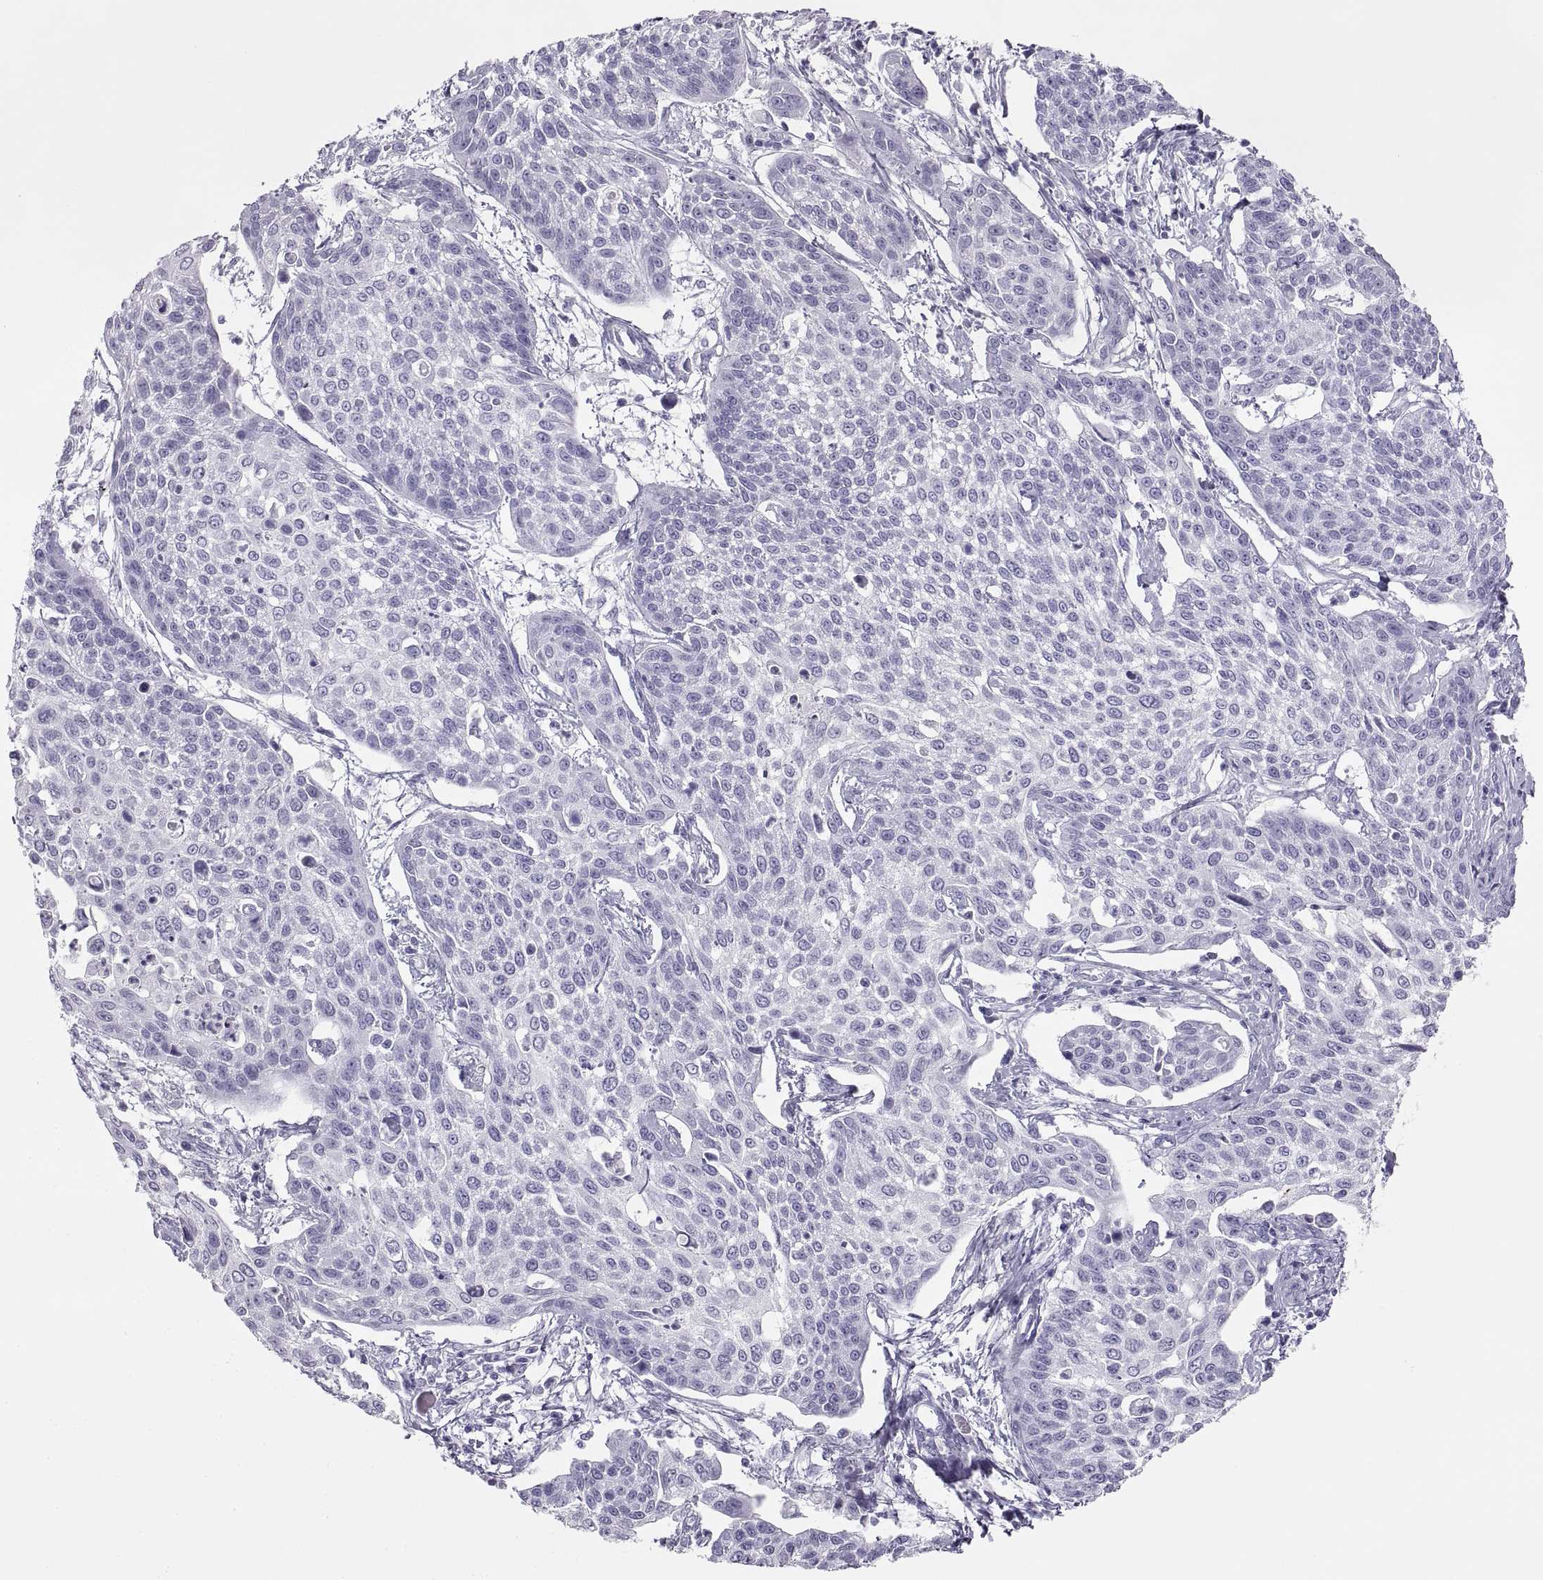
{"staining": {"intensity": "negative", "quantity": "none", "location": "none"}, "tissue": "cervical cancer", "cell_type": "Tumor cells", "image_type": "cancer", "snomed": [{"axis": "morphology", "description": "Squamous cell carcinoma, NOS"}, {"axis": "topography", "description": "Cervix"}], "caption": "Squamous cell carcinoma (cervical) was stained to show a protein in brown. There is no significant expression in tumor cells.", "gene": "SEMG1", "patient": {"sex": "female", "age": 34}}